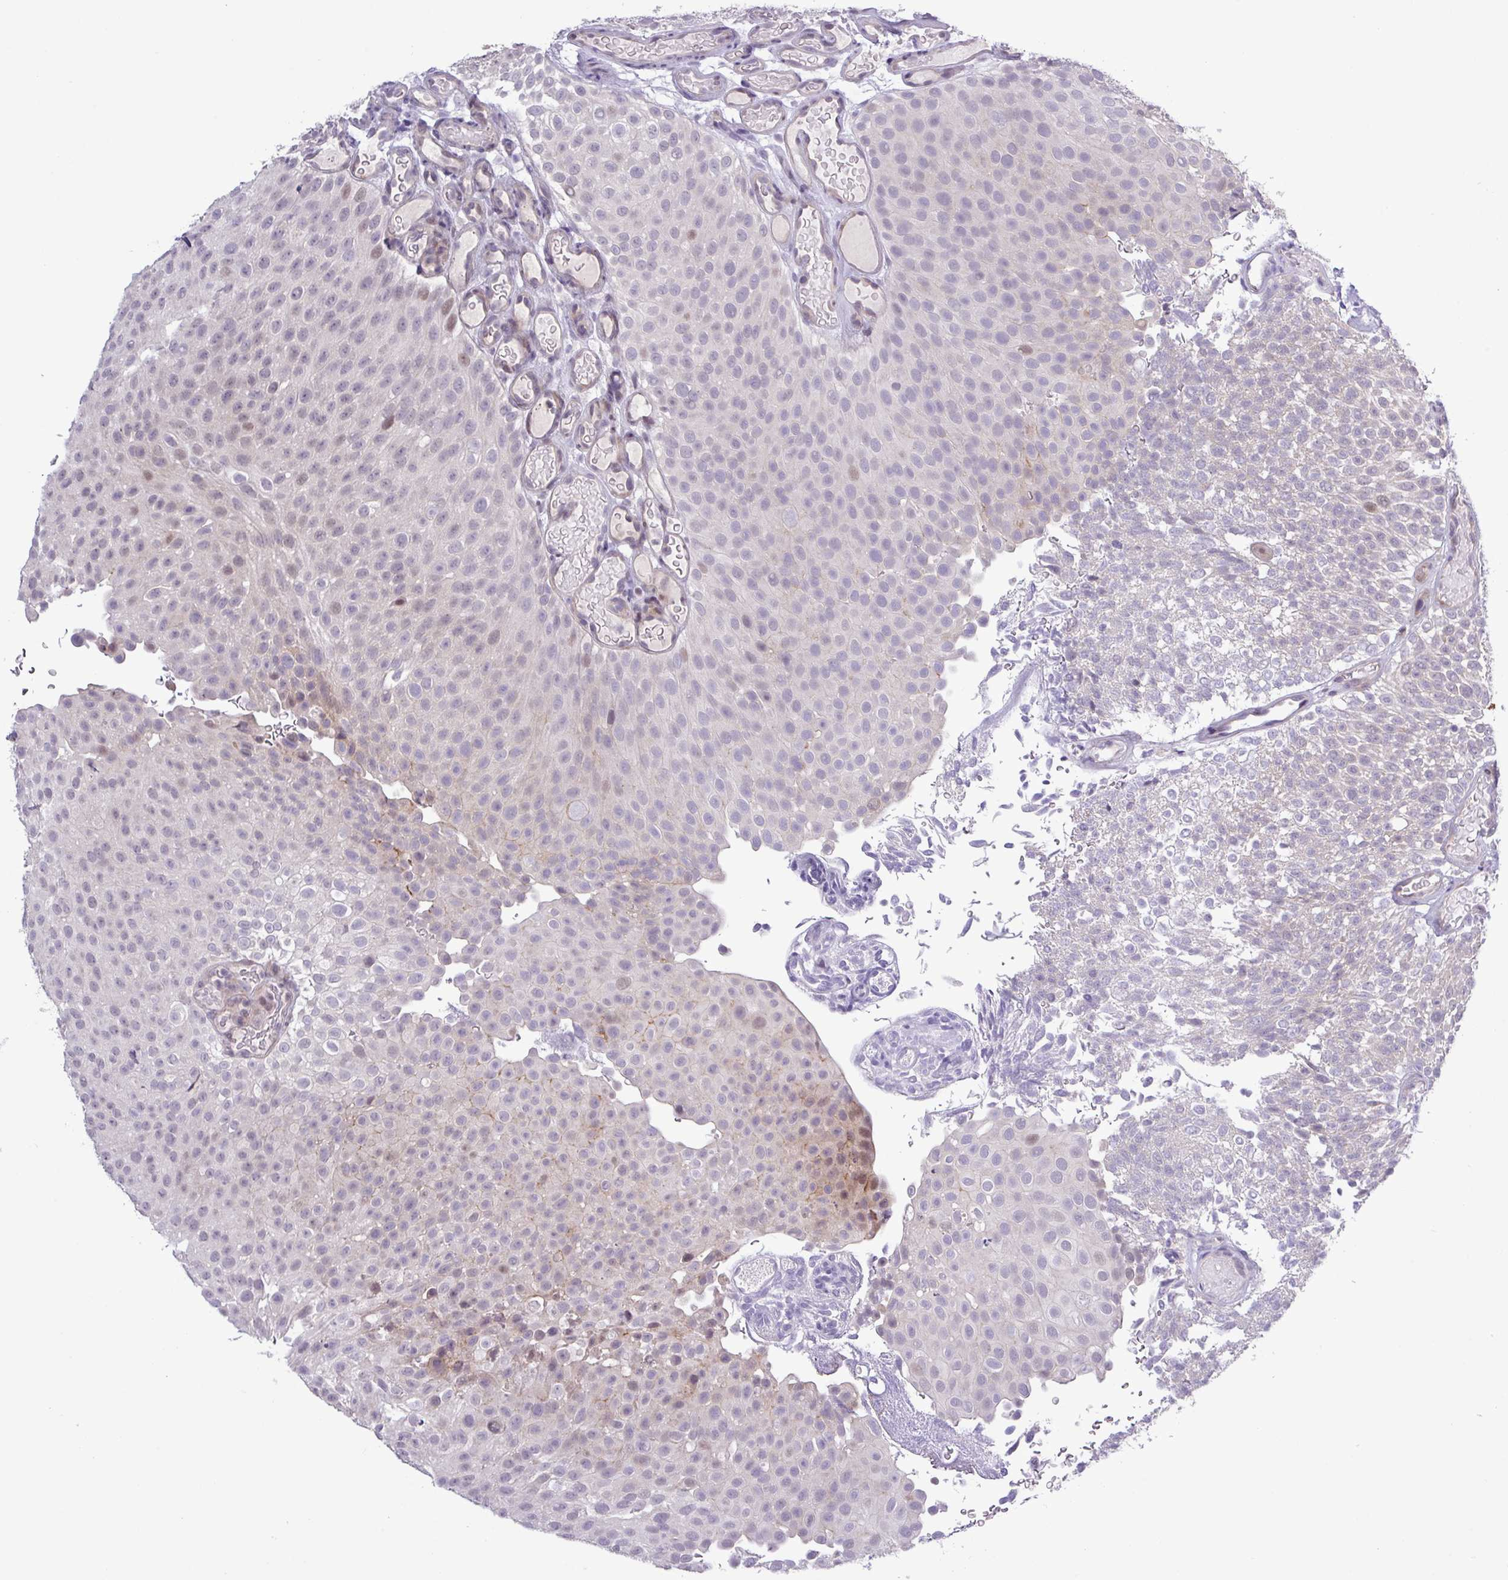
{"staining": {"intensity": "weak", "quantity": "<25%", "location": "nuclear"}, "tissue": "urothelial cancer", "cell_type": "Tumor cells", "image_type": "cancer", "snomed": [{"axis": "morphology", "description": "Urothelial carcinoma, Low grade"}, {"axis": "topography", "description": "Urinary bladder"}], "caption": "This is an IHC histopathology image of urothelial cancer. There is no positivity in tumor cells.", "gene": "RIPPLY1", "patient": {"sex": "male", "age": 78}}